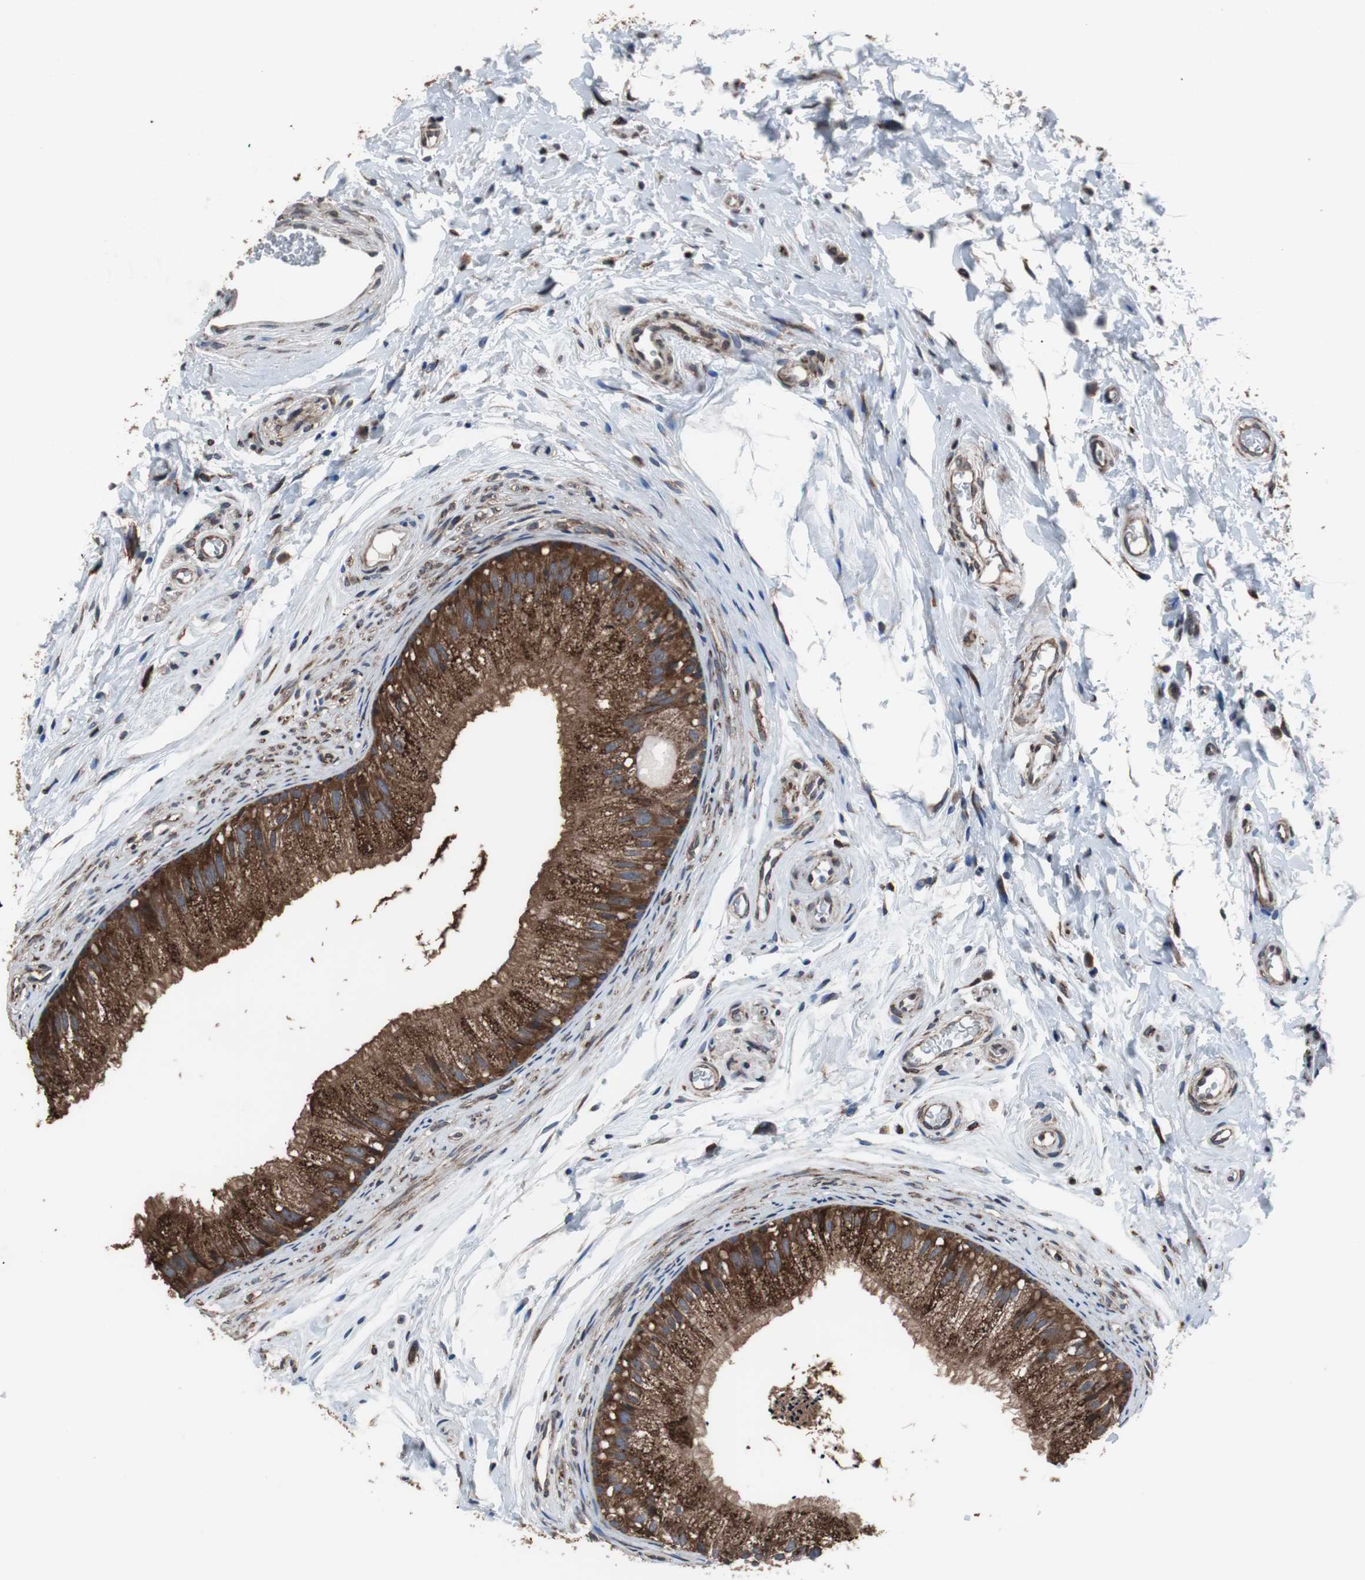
{"staining": {"intensity": "strong", "quantity": ">75%", "location": "cytoplasmic/membranous"}, "tissue": "epididymis", "cell_type": "Glandular cells", "image_type": "normal", "snomed": [{"axis": "morphology", "description": "Normal tissue, NOS"}, {"axis": "topography", "description": "Epididymis"}], "caption": "Glandular cells display high levels of strong cytoplasmic/membranous expression in about >75% of cells in normal epididymis. (brown staining indicates protein expression, while blue staining denotes nuclei).", "gene": "USP10", "patient": {"sex": "male", "age": 56}}